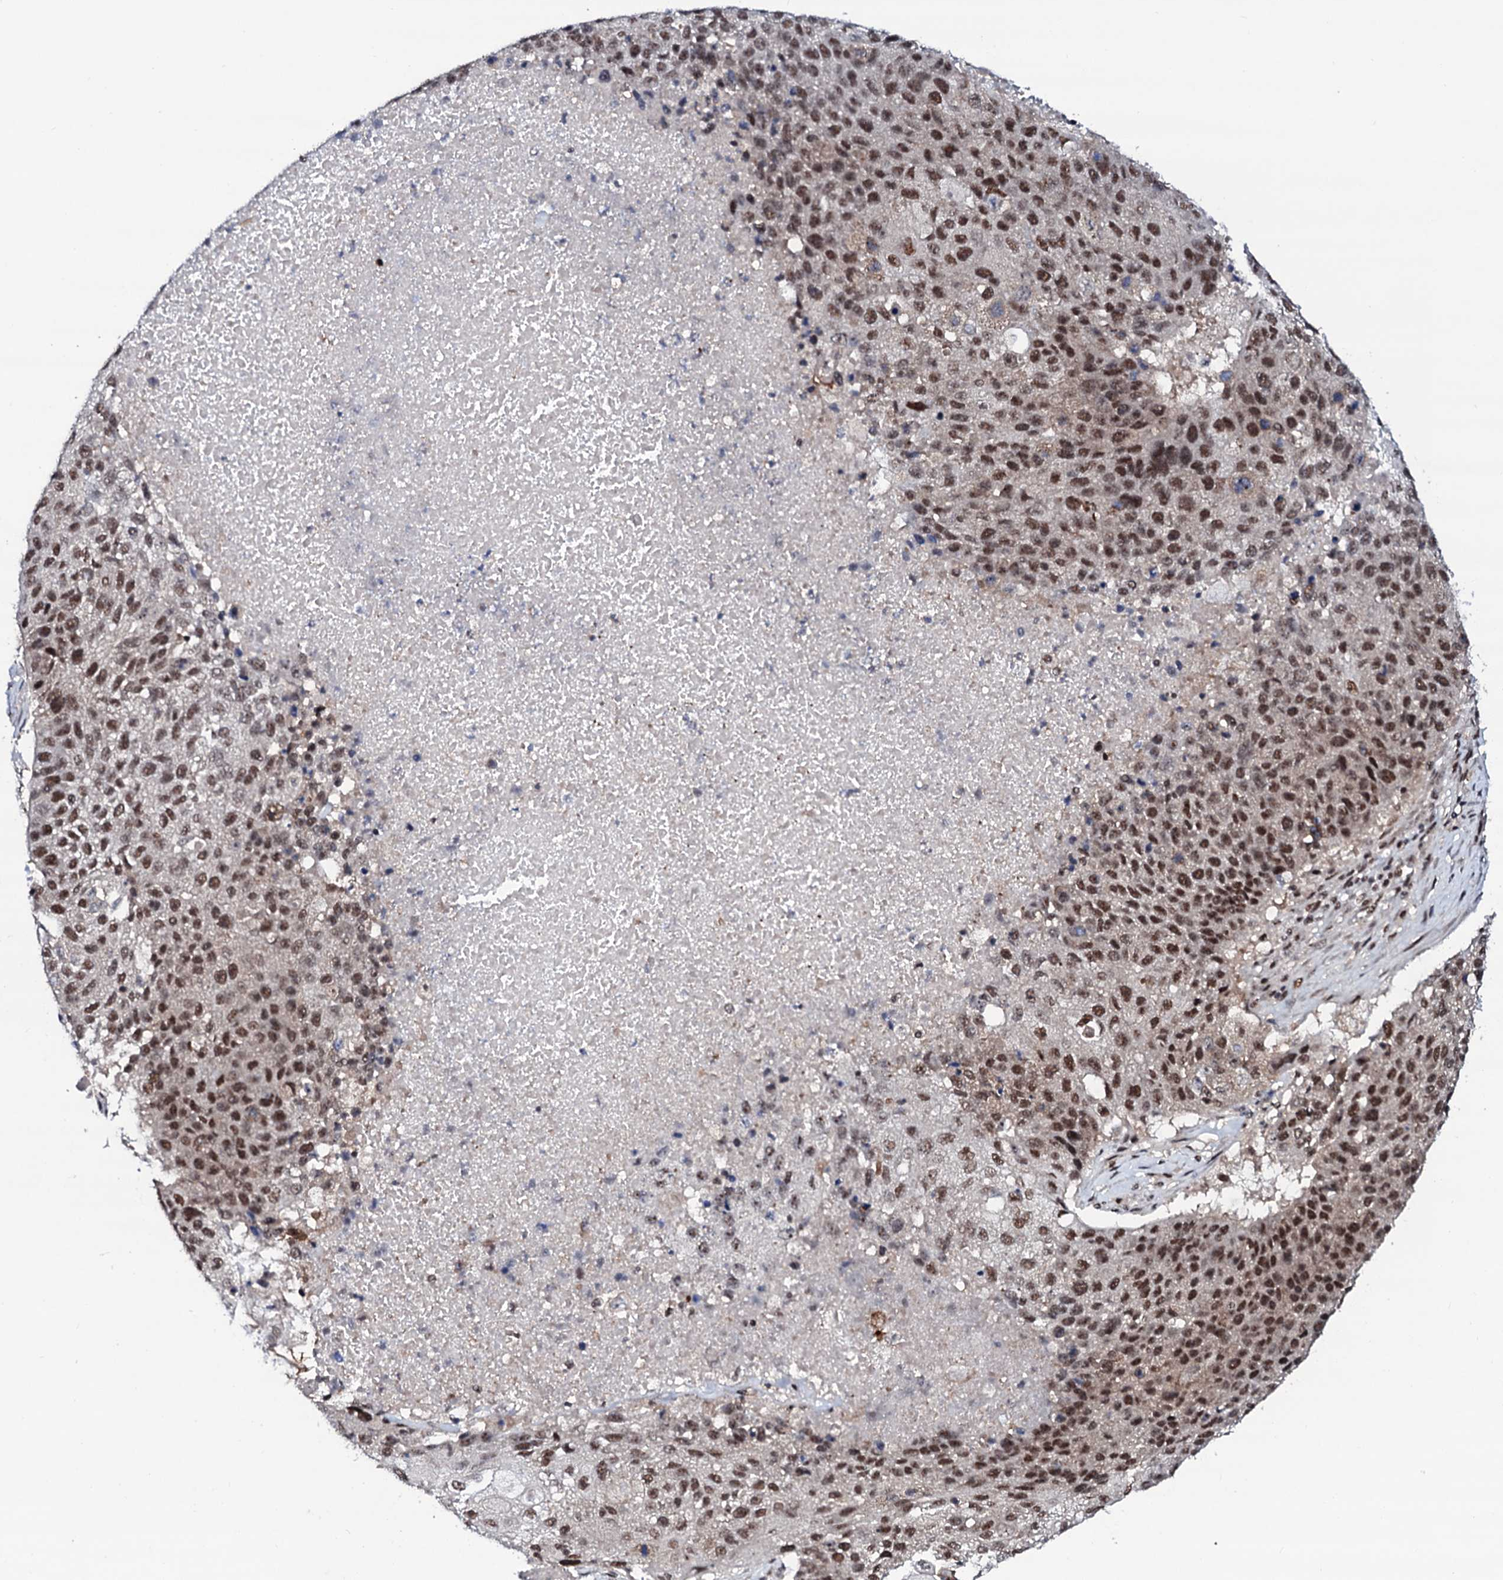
{"staining": {"intensity": "moderate", "quantity": ">75%", "location": "nuclear"}, "tissue": "lung cancer", "cell_type": "Tumor cells", "image_type": "cancer", "snomed": [{"axis": "morphology", "description": "Squamous cell carcinoma, NOS"}, {"axis": "topography", "description": "Lung"}], "caption": "Immunohistochemical staining of human lung cancer (squamous cell carcinoma) reveals medium levels of moderate nuclear protein positivity in approximately >75% of tumor cells.", "gene": "PRPF18", "patient": {"sex": "male", "age": 61}}